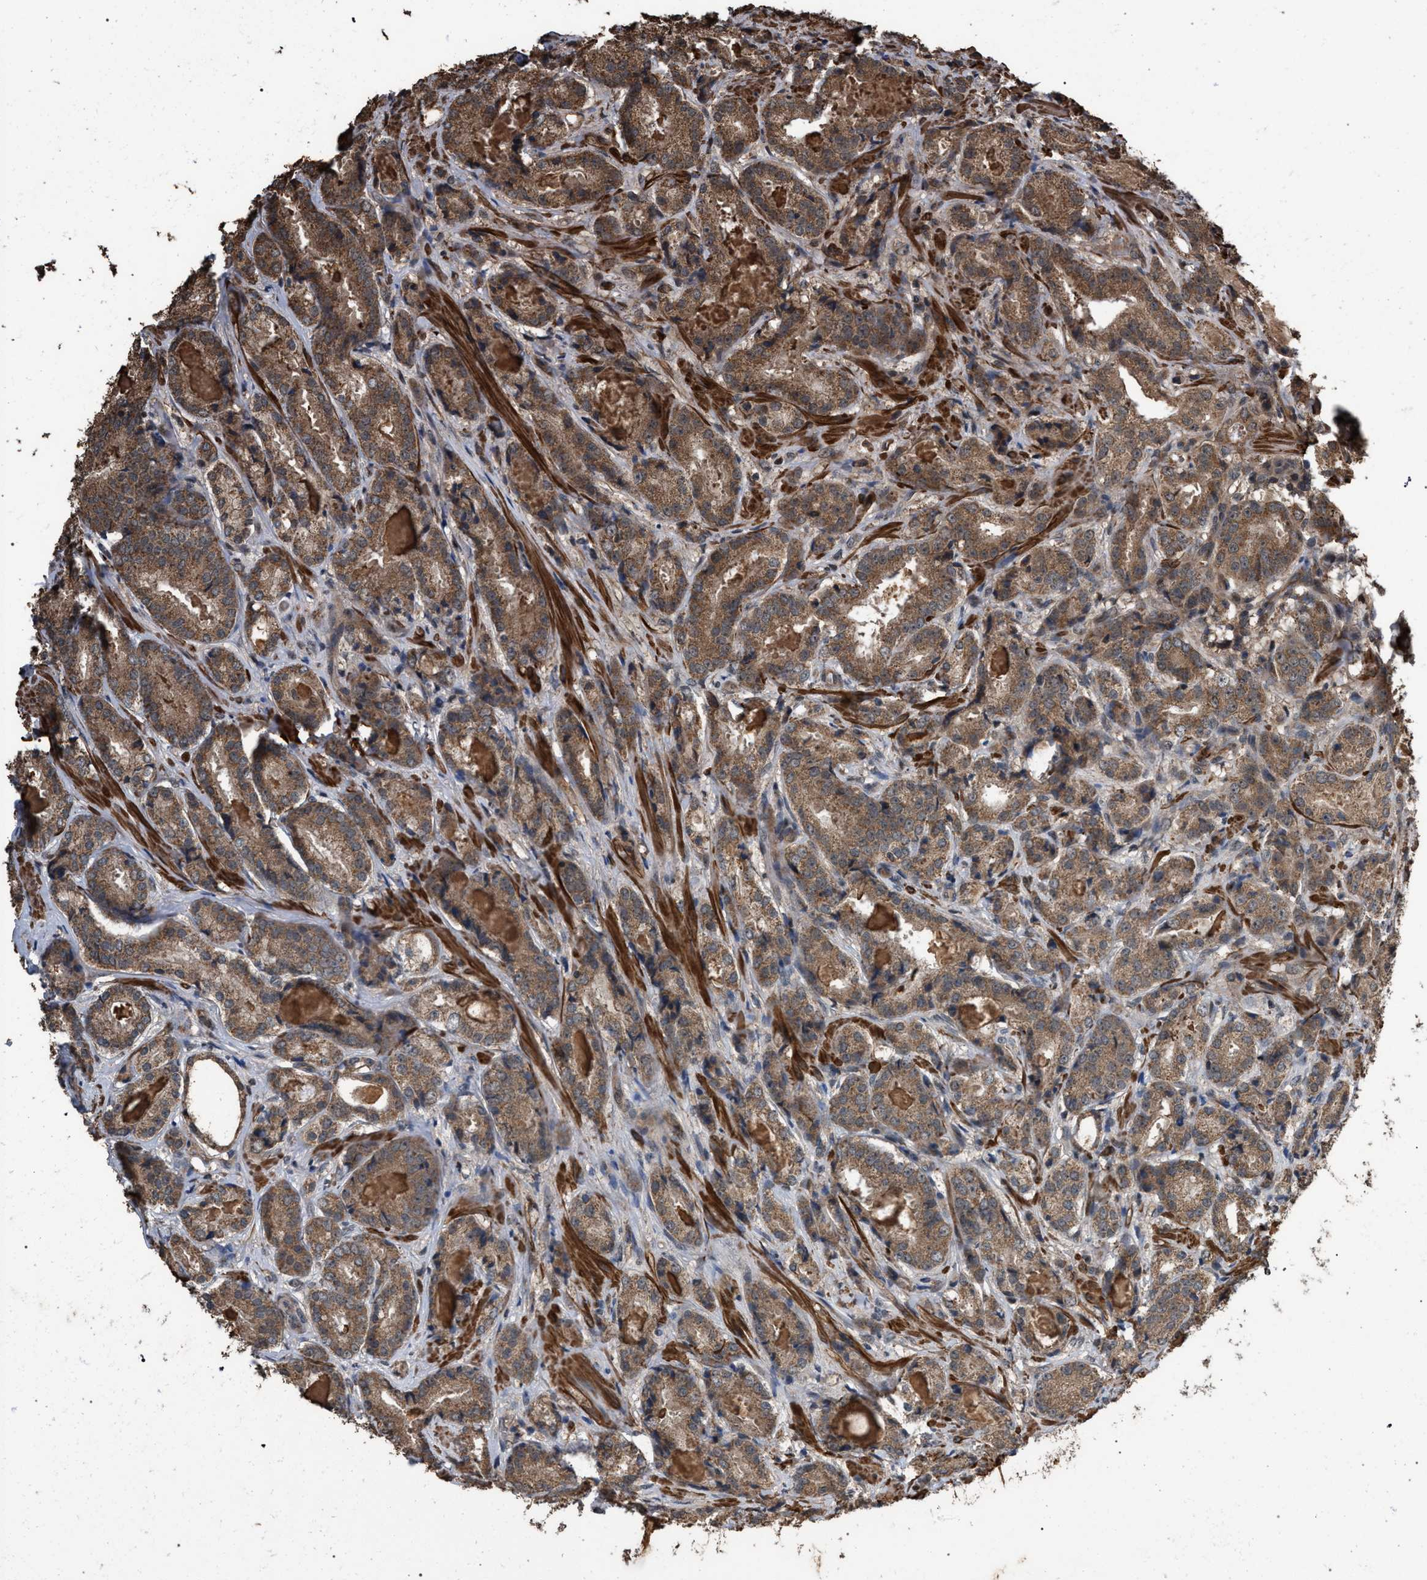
{"staining": {"intensity": "moderate", "quantity": ">75%", "location": "cytoplasmic/membranous"}, "tissue": "prostate cancer", "cell_type": "Tumor cells", "image_type": "cancer", "snomed": [{"axis": "morphology", "description": "Adenocarcinoma, Low grade"}, {"axis": "topography", "description": "Prostate"}], "caption": "Immunohistochemistry photomicrograph of human prostate cancer (adenocarcinoma (low-grade)) stained for a protein (brown), which shows medium levels of moderate cytoplasmic/membranous expression in about >75% of tumor cells.", "gene": "NAA35", "patient": {"sex": "male", "age": 69}}